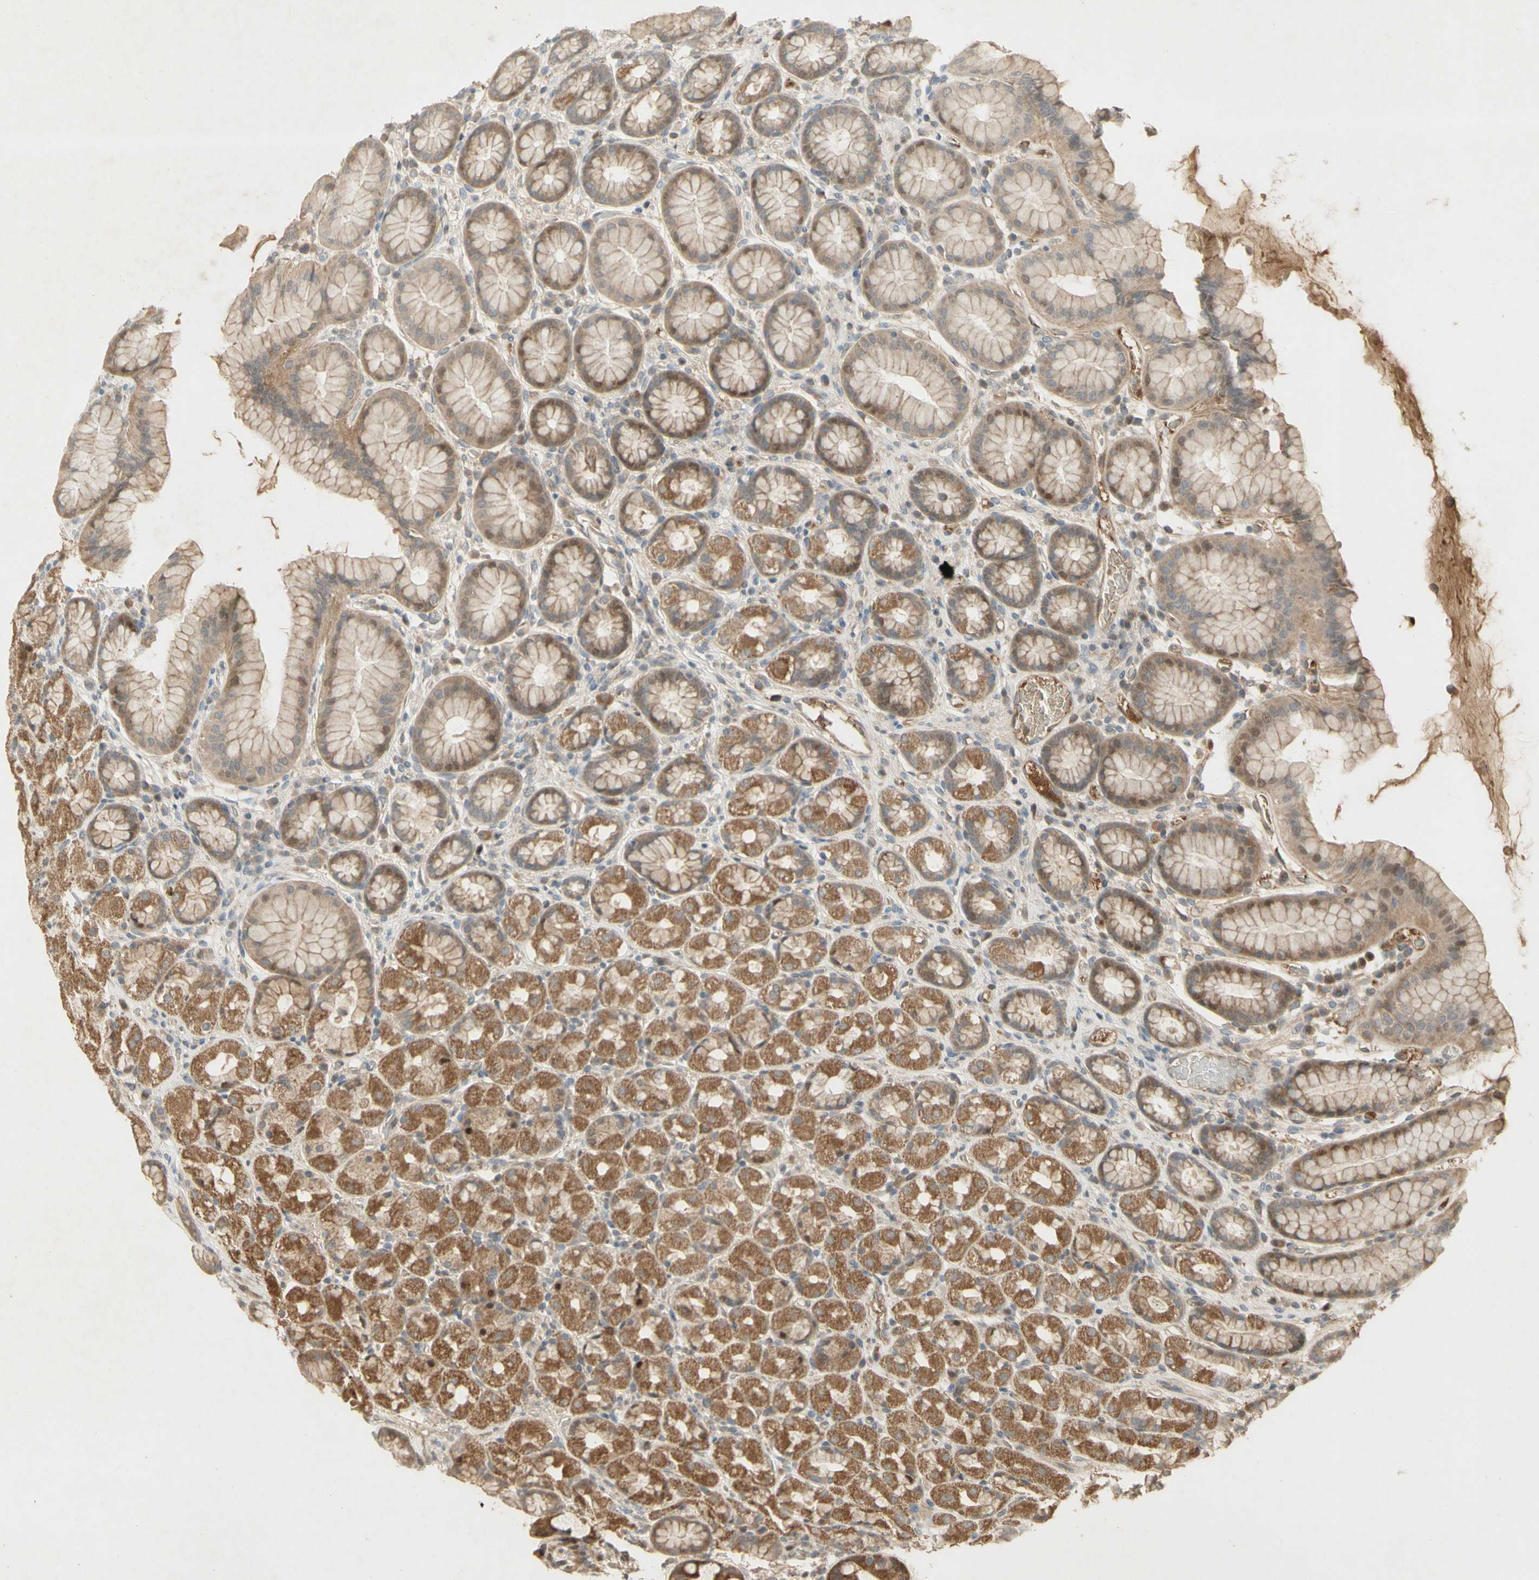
{"staining": {"intensity": "moderate", "quantity": "25%-75%", "location": "cytoplasmic/membranous"}, "tissue": "stomach", "cell_type": "Glandular cells", "image_type": "normal", "snomed": [{"axis": "morphology", "description": "Normal tissue, NOS"}, {"axis": "topography", "description": "Stomach, upper"}], "caption": "This image reveals IHC staining of unremarkable stomach, with medium moderate cytoplasmic/membranous staining in approximately 25%-75% of glandular cells.", "gene": "NRG4", "patient": {"sex": "male", "age": 68}}